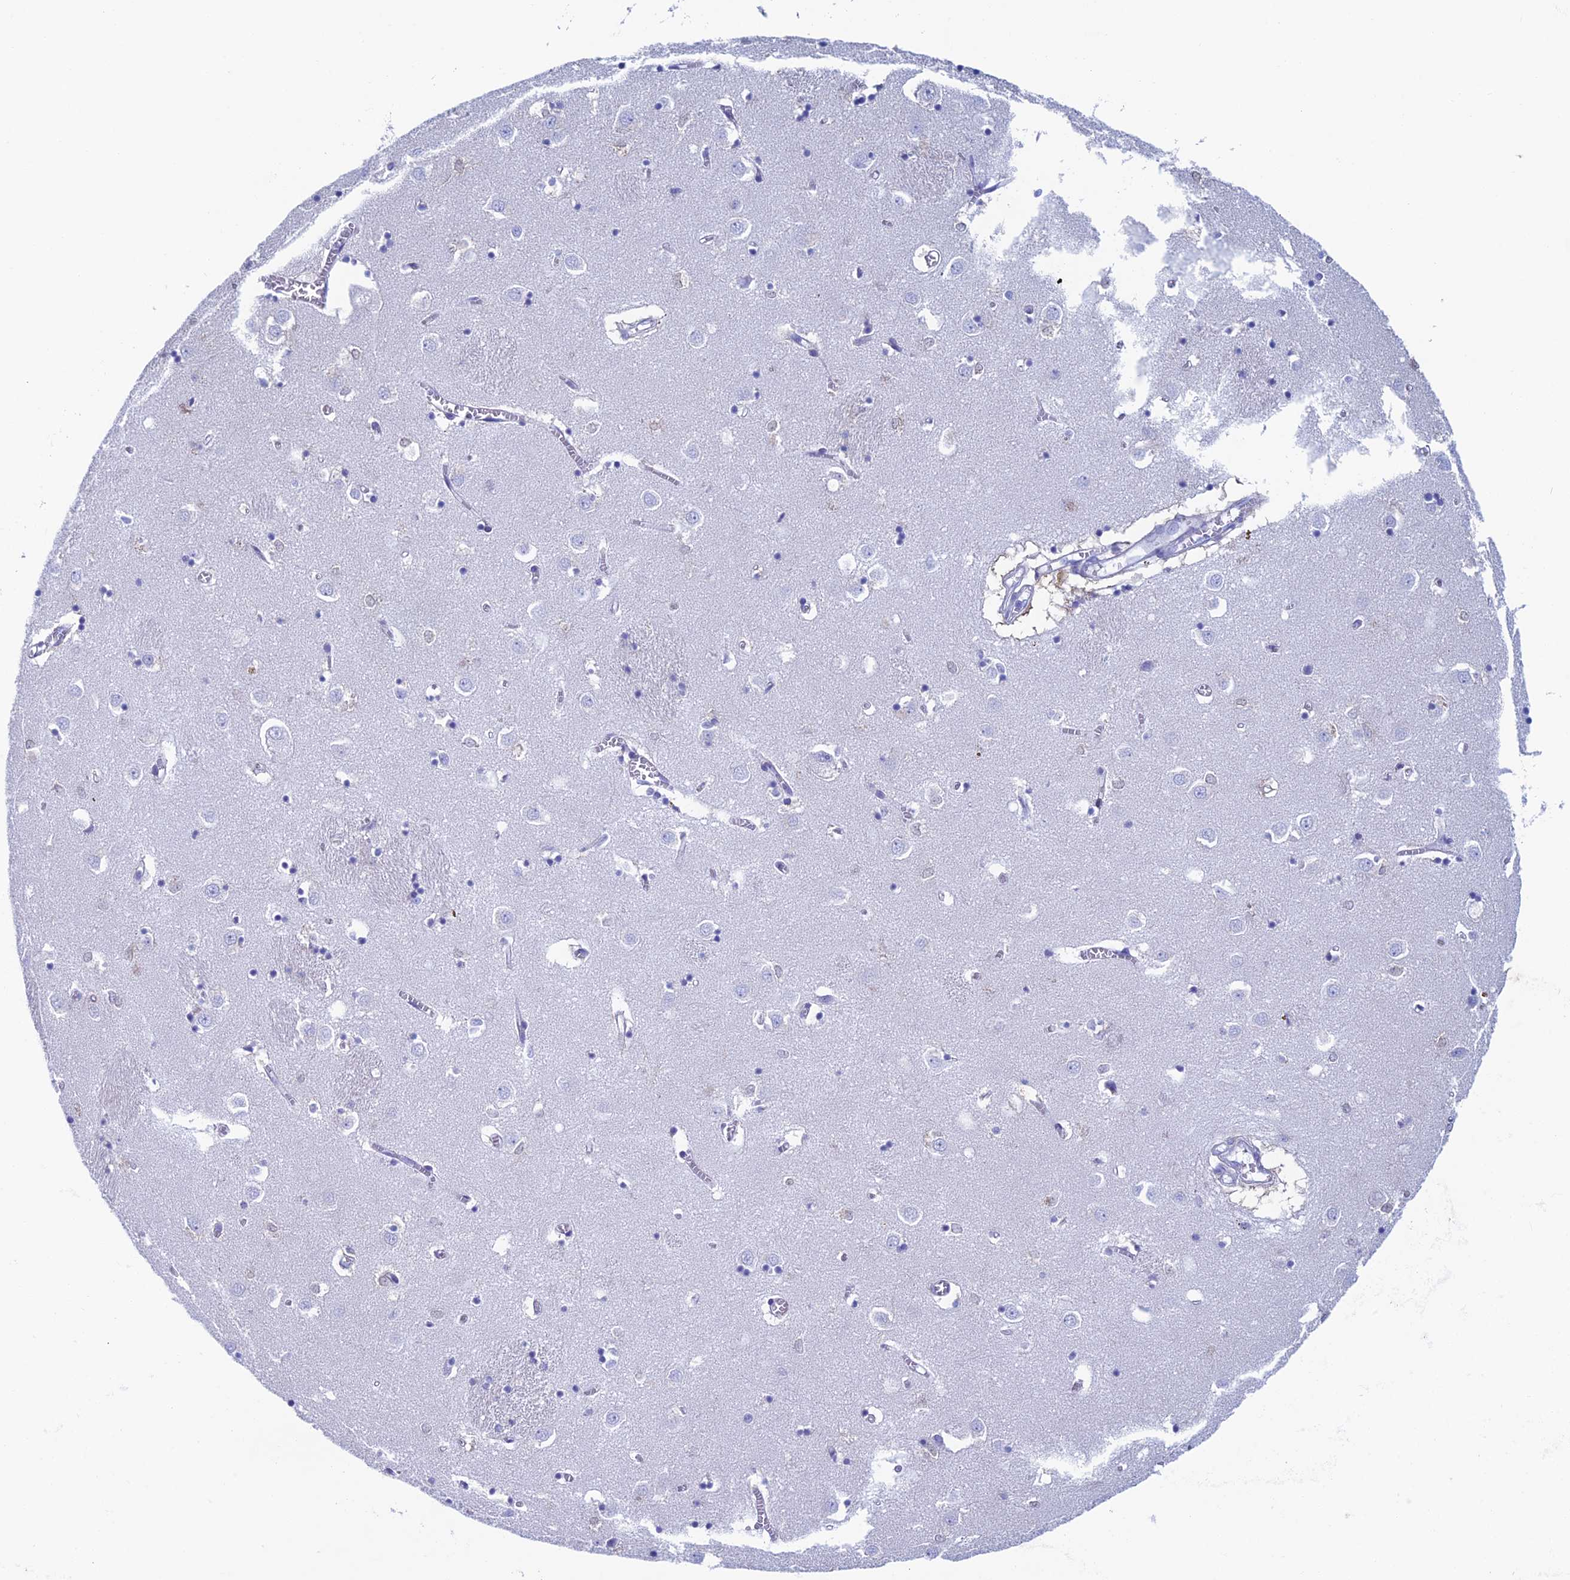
{"staining": {"intensity": "negative", "quantity": "none", "location": "none"}, "tissue": "caudate", "cell_type": "Glial cells", "image_type": "normal", "snomed": [{"axis": "morphology", "description": "Normal tissue, NOS"}, {"axis": "topography", "description": "Lateral ventricle wall"}], "caption": "IHC of benign caudate demonstrates no staining in glial cells. (DAB immunohistochemistry visualized using brightfield microscopy, high magnification).", "gene": "KCNK17", "patient": {"sex": "male", "age": 70}}